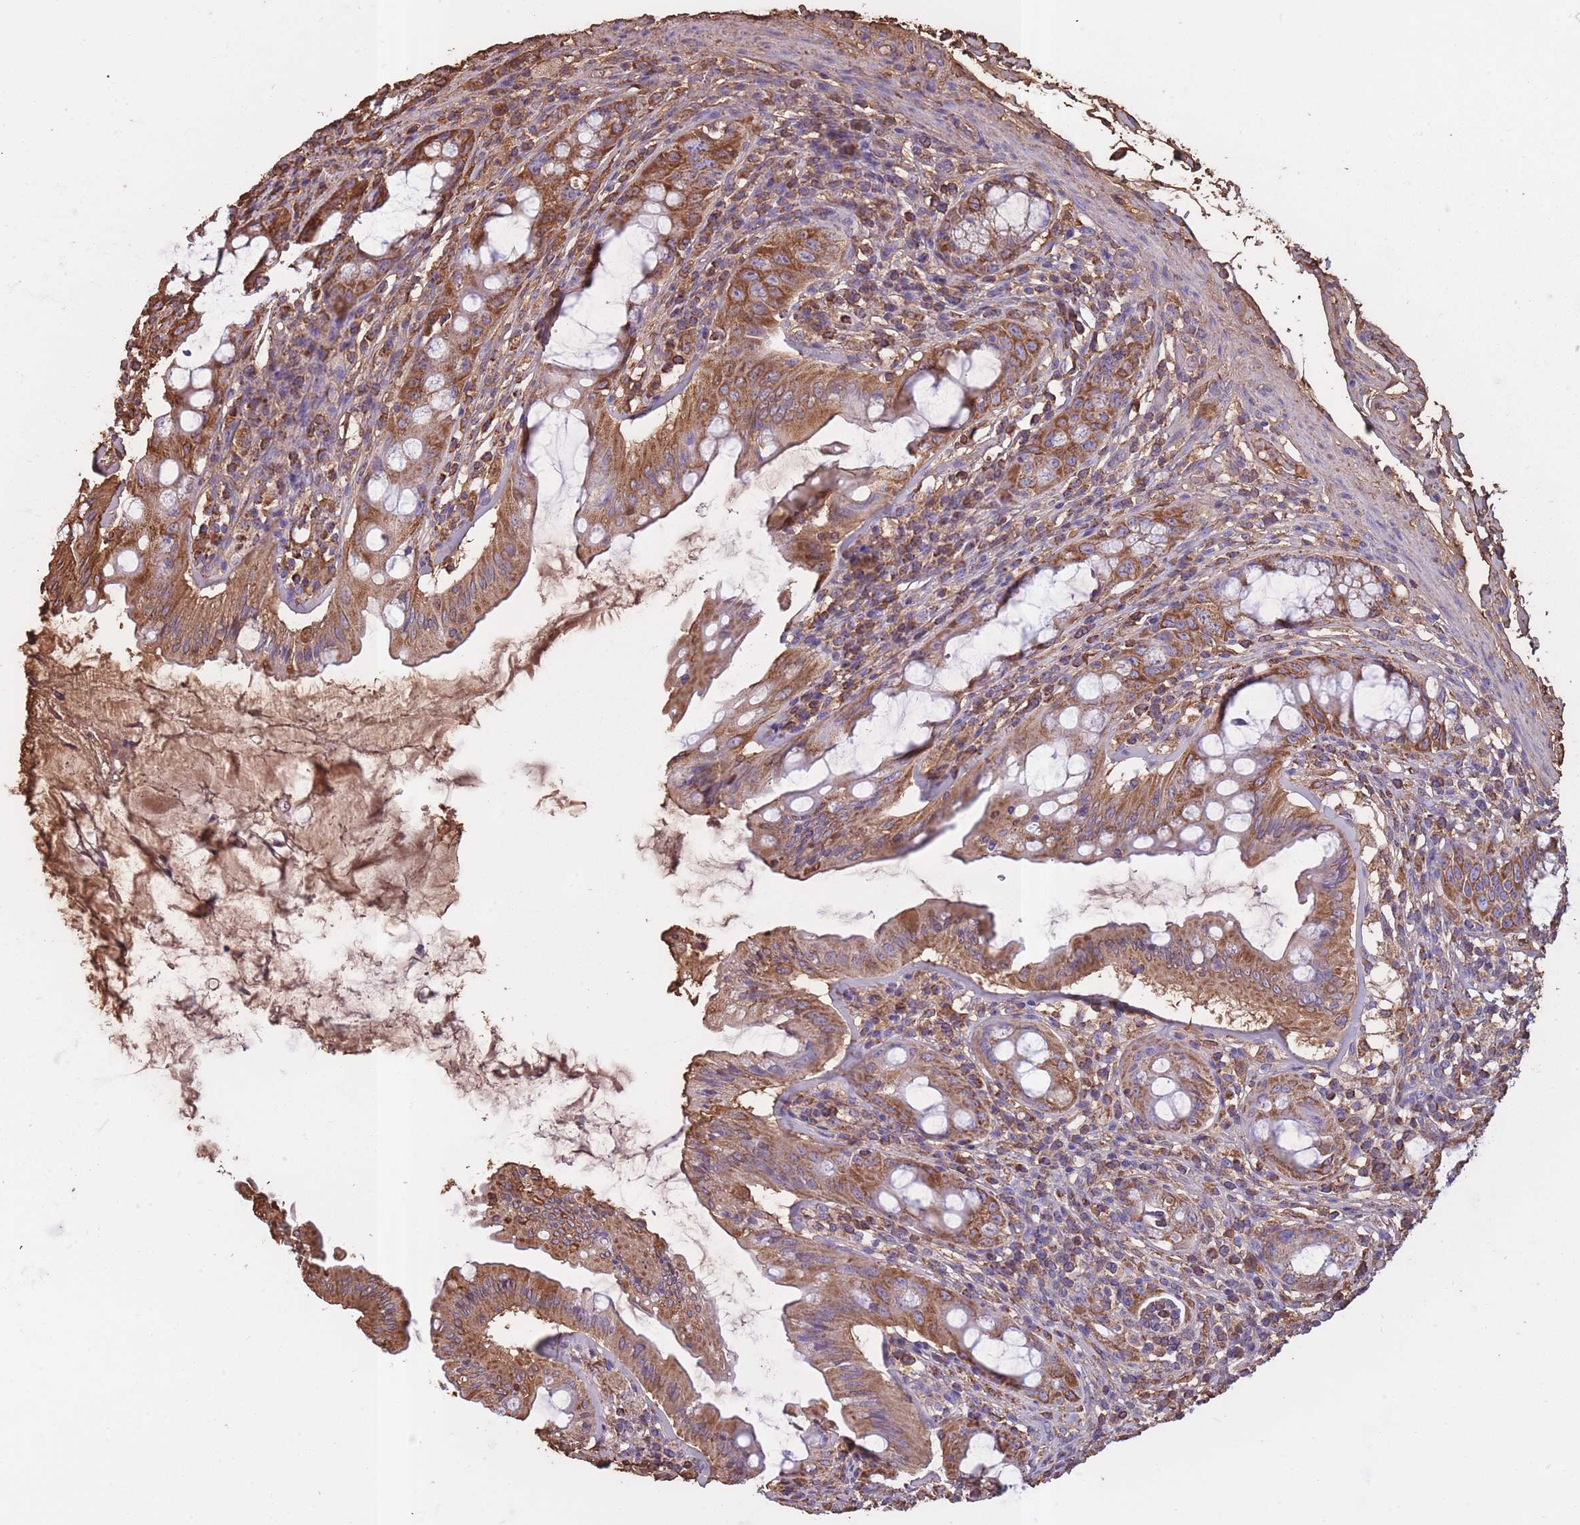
{"staining": {"intensity": "moderate", "quantity": "25%-75%", "location": "cytoplasmic/membranous"}, "tissue": "rectum", "cell_type": "Glandular cells", "image_type": "normal", "snomed": [{"axis": "morphology", "description": "Normal tissue, NOS"}, {"axis": "topography", "description": "Rectum"}], "caption": "Rectum stained with a brown dye shows moderate cytoplasmic/membranous positive positivity in about 25%-75% of glandular cells.", "gene": "KAT2A", "patient": {"sex": "female", "age": 57}}